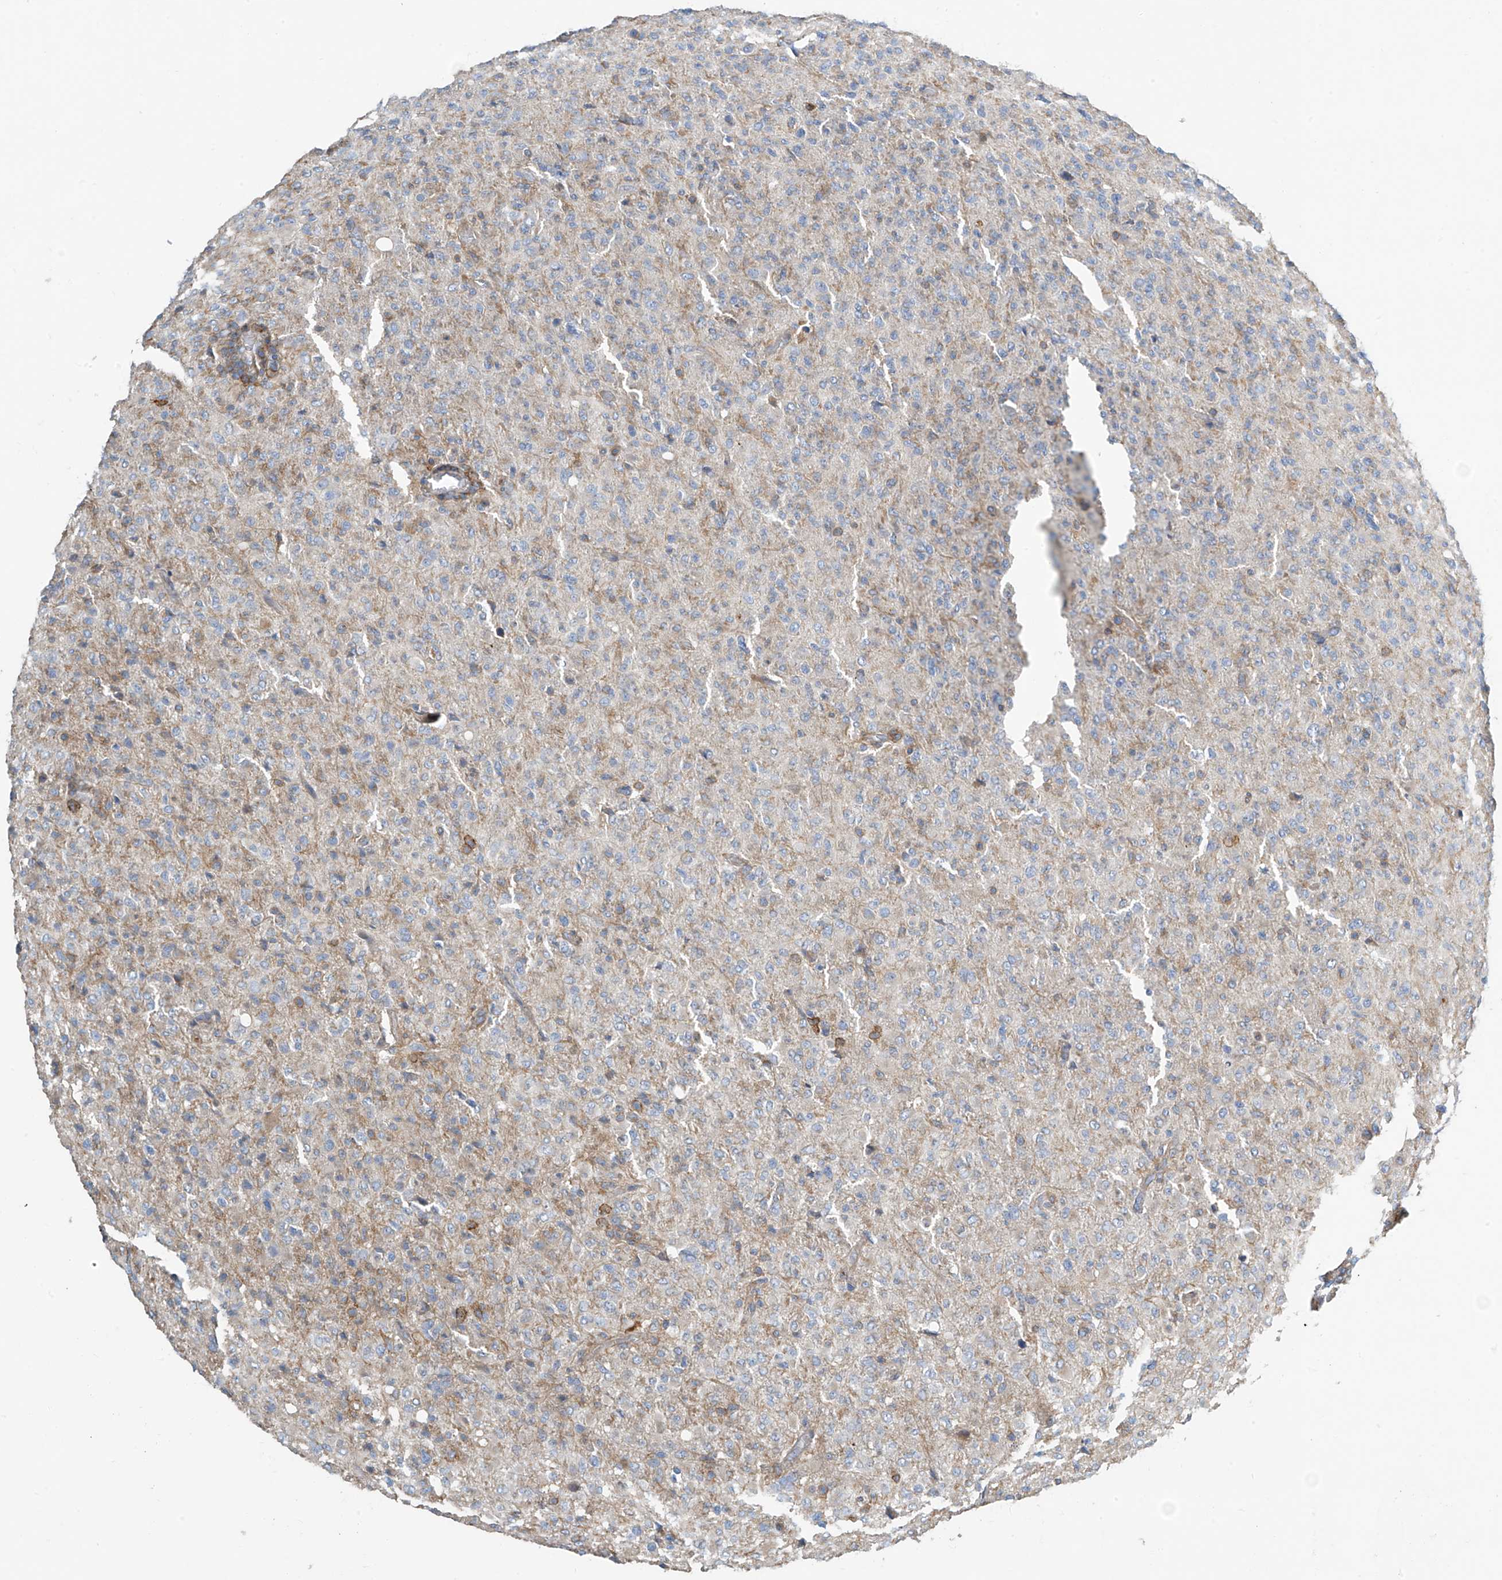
{"staining": {"intensity": "weak", "quantity": "<25%", "location": "cytoplasmic/membranous"}, "tissue": "glioma", "cell_type": "Tumor cells", "image_type": "cancer", "snomed": [{"axis": "morphology", "description": "Glioma, malignant, High grade"}, {"axis": "topography", "description": "Brain"}], "caption": "Immunohistochemistry (IHC) histopathology image of high-grade glioma (malignant) stained for a protein (brown), which shows no positivity in tumor cells.", "gene": "SLC1A5", "patient": {"sex": "female", "age": 57}}